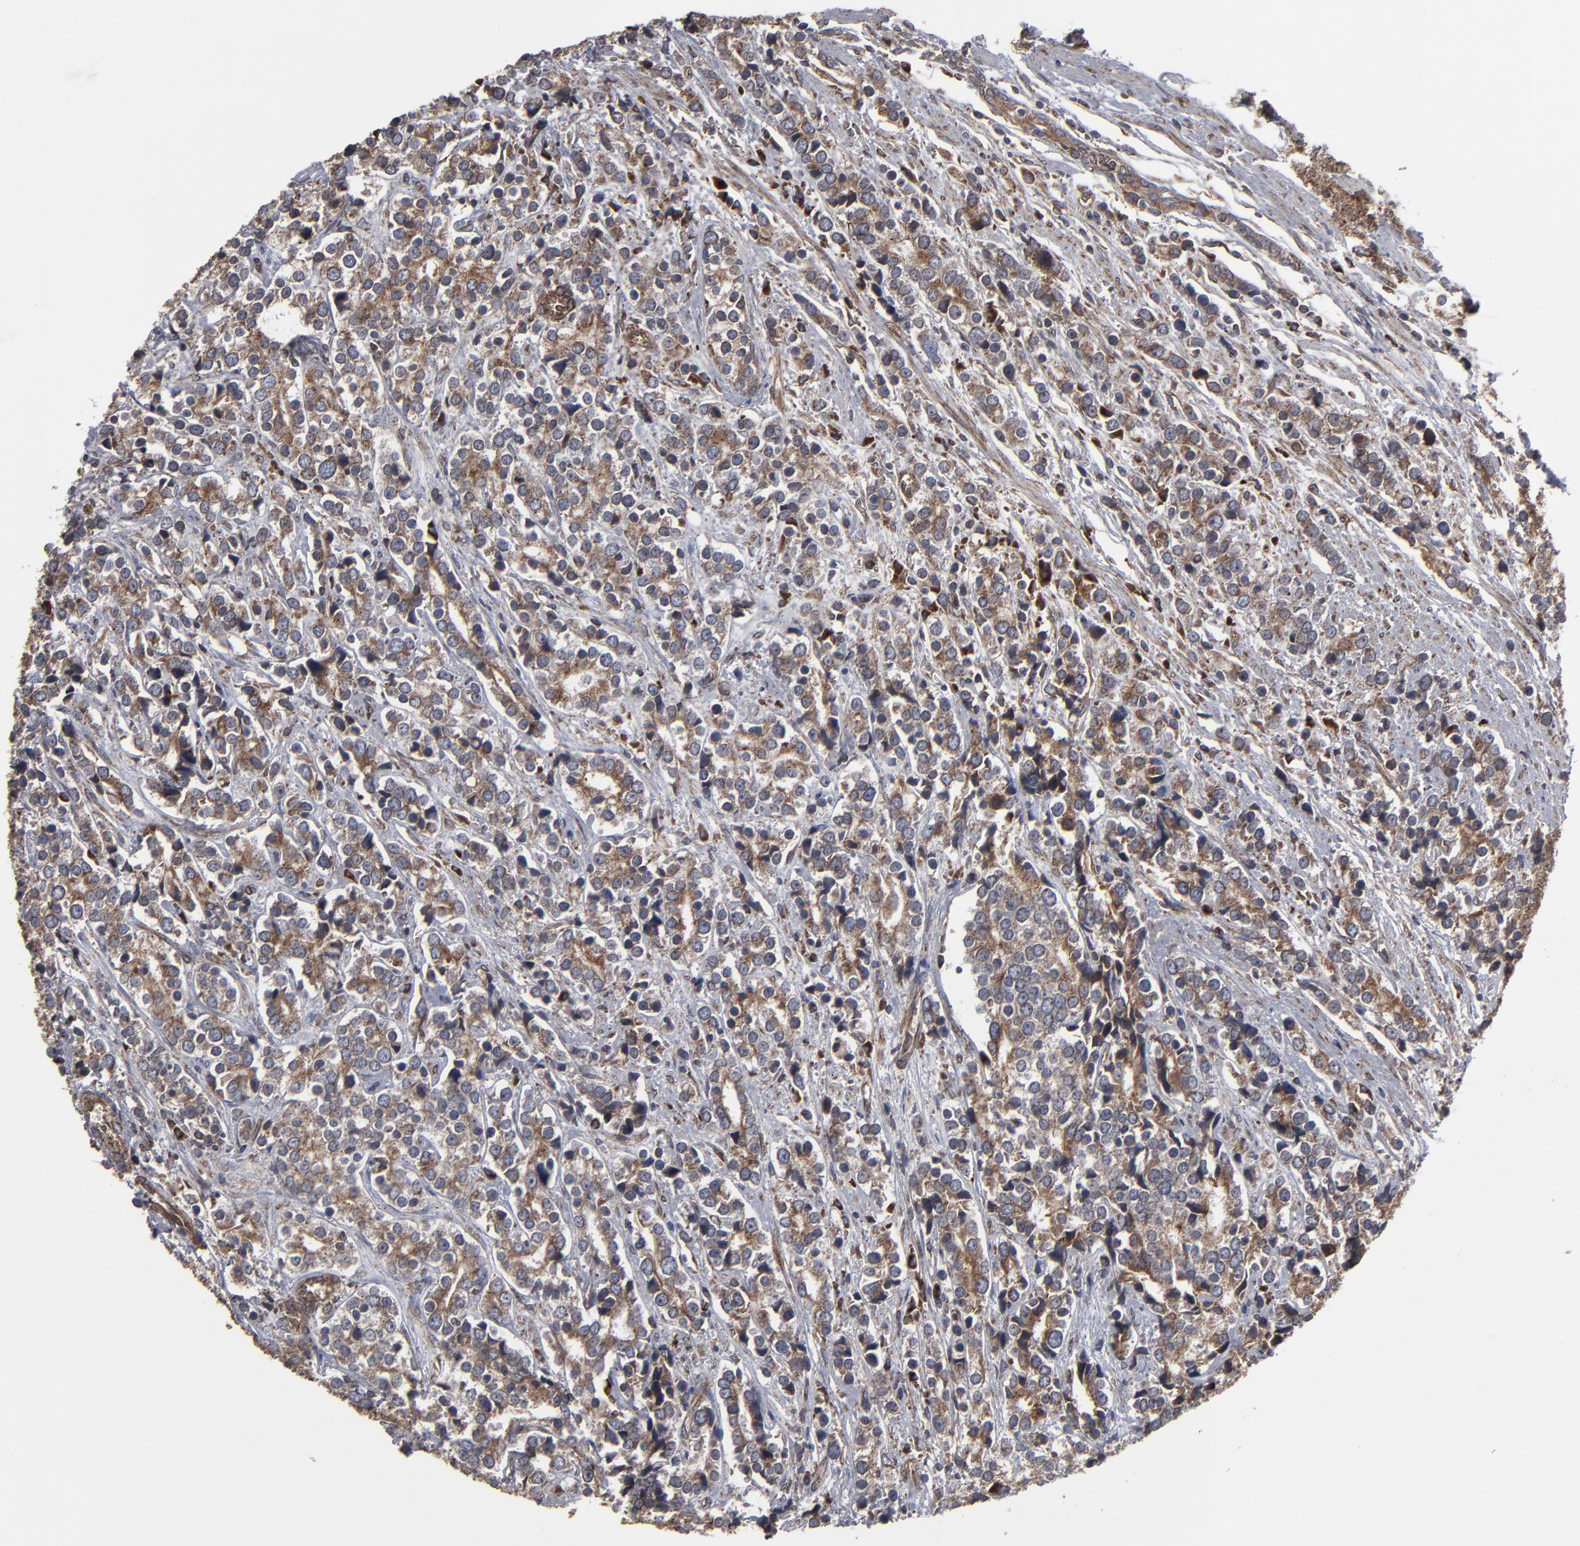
{"staining": {"intensity": "moderate", "quantity": ">75%", "location": "cytoplasmic/membranous"}, "tissue": "prostate cancer", "cell_type": "Tumor cells", "image_type": "cancer", "snomed": [{"axis": "morphology", "description": "Adenocarcinoma, High grade"}, {"axis": "topography", "description": "Prostate"}], "caption": "High-grade adenocarcinoma (prostate) stained for a protein reveals moderate cytoplasmic/membranous positivity in tumor cells.", "gene": "CNIH1", "patient": {"sex": "male", "age": 71}}